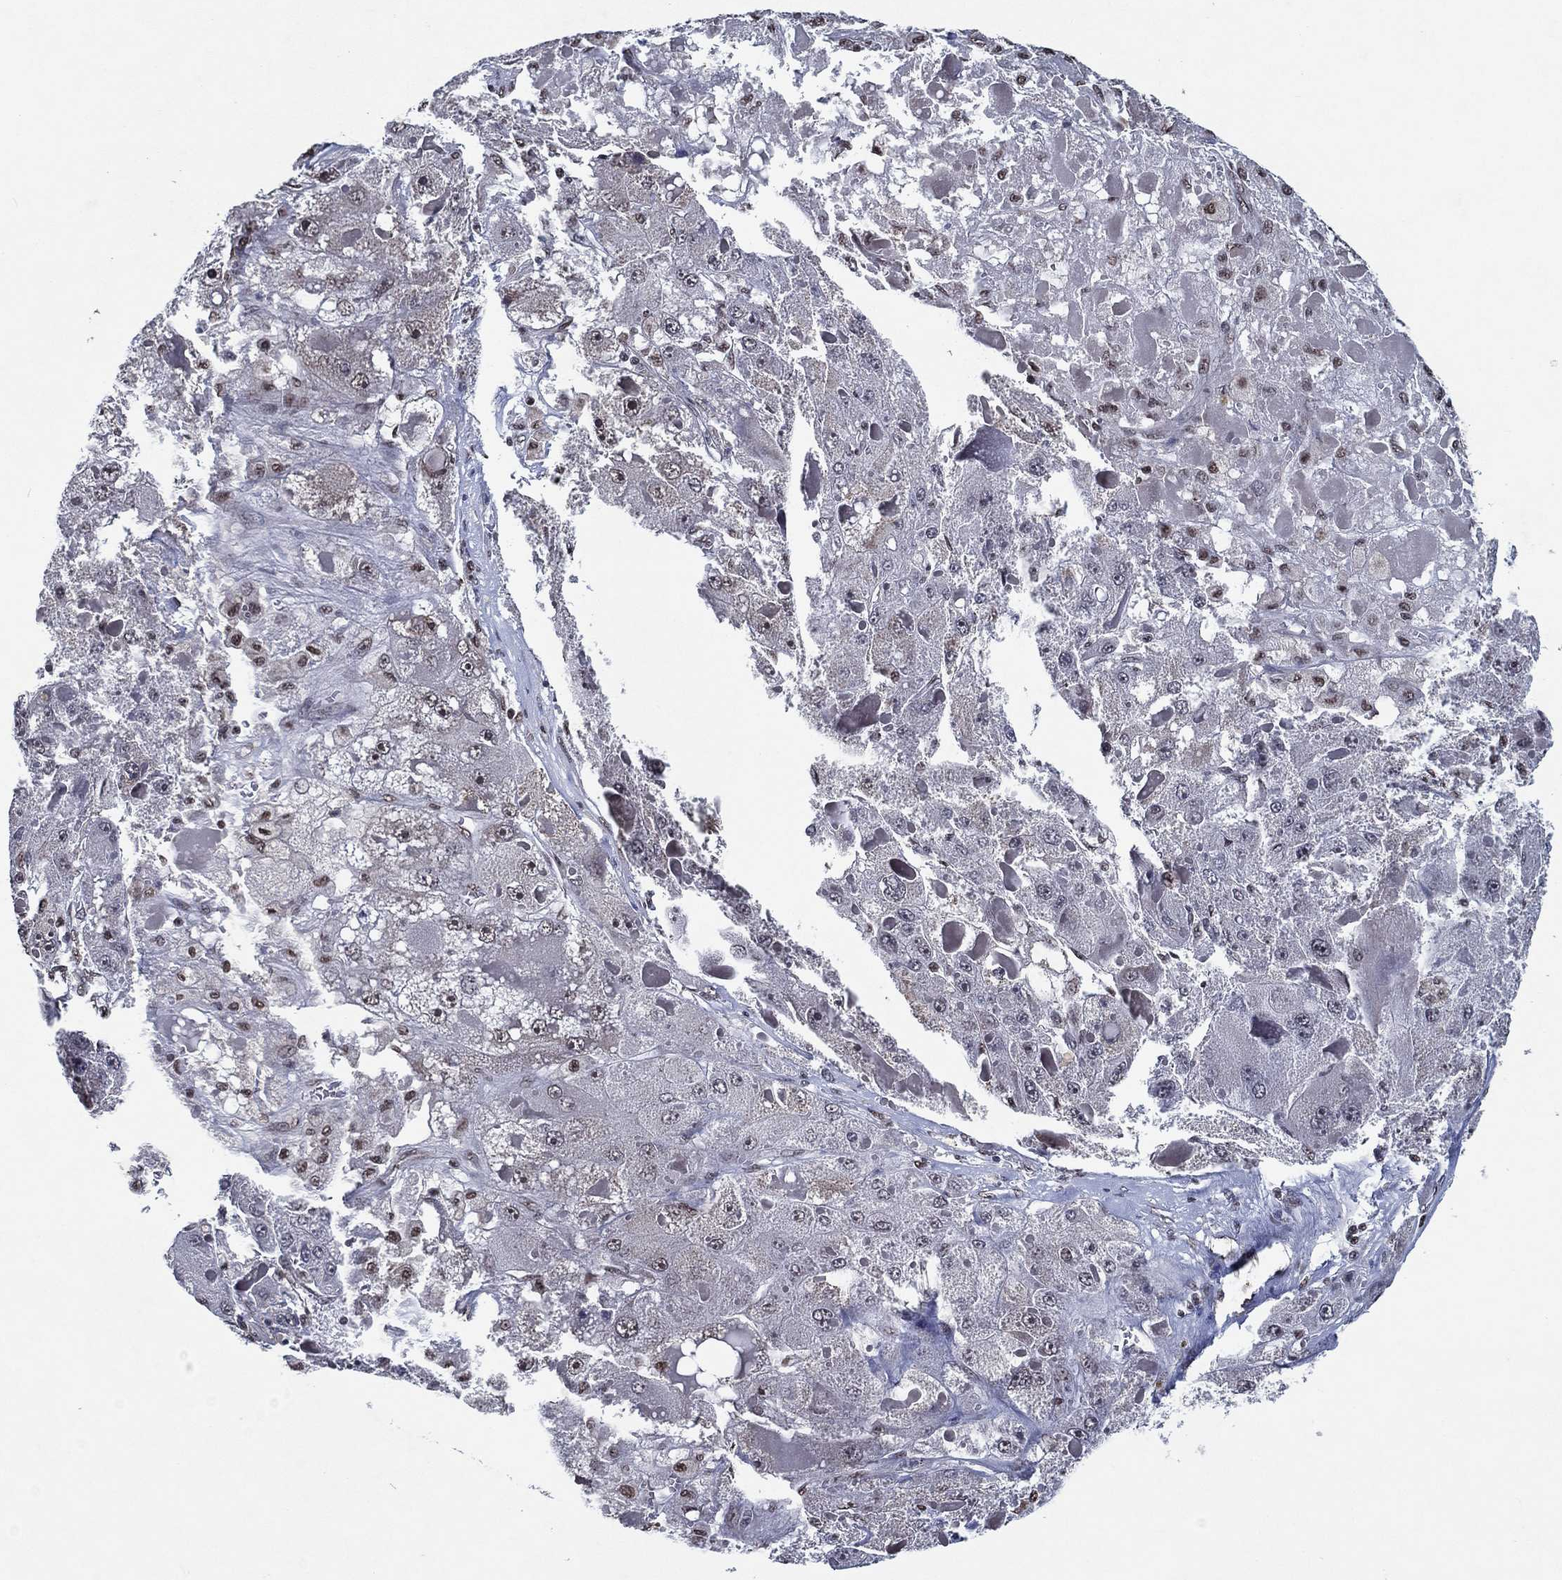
{"staining": {"intensity": "negative", "quantity": "none", "location": "none"}, "tissue": "liver cancer", "cell_type": "Tumor cells", "image_type": "cancer", "snomed": [{"axis": "morphology", "description": "Carcinoma, Hepatocellular, NOS"}, {"axis": "topography", "description": "Liver"}], "caption": "A photomicrograph of hepatocellular carcinoma (liver) stained for a protein shows no brown staining in tumor cells.", "gene": "ZBTB42", "patient": {"sex": "female", "age": 73}}